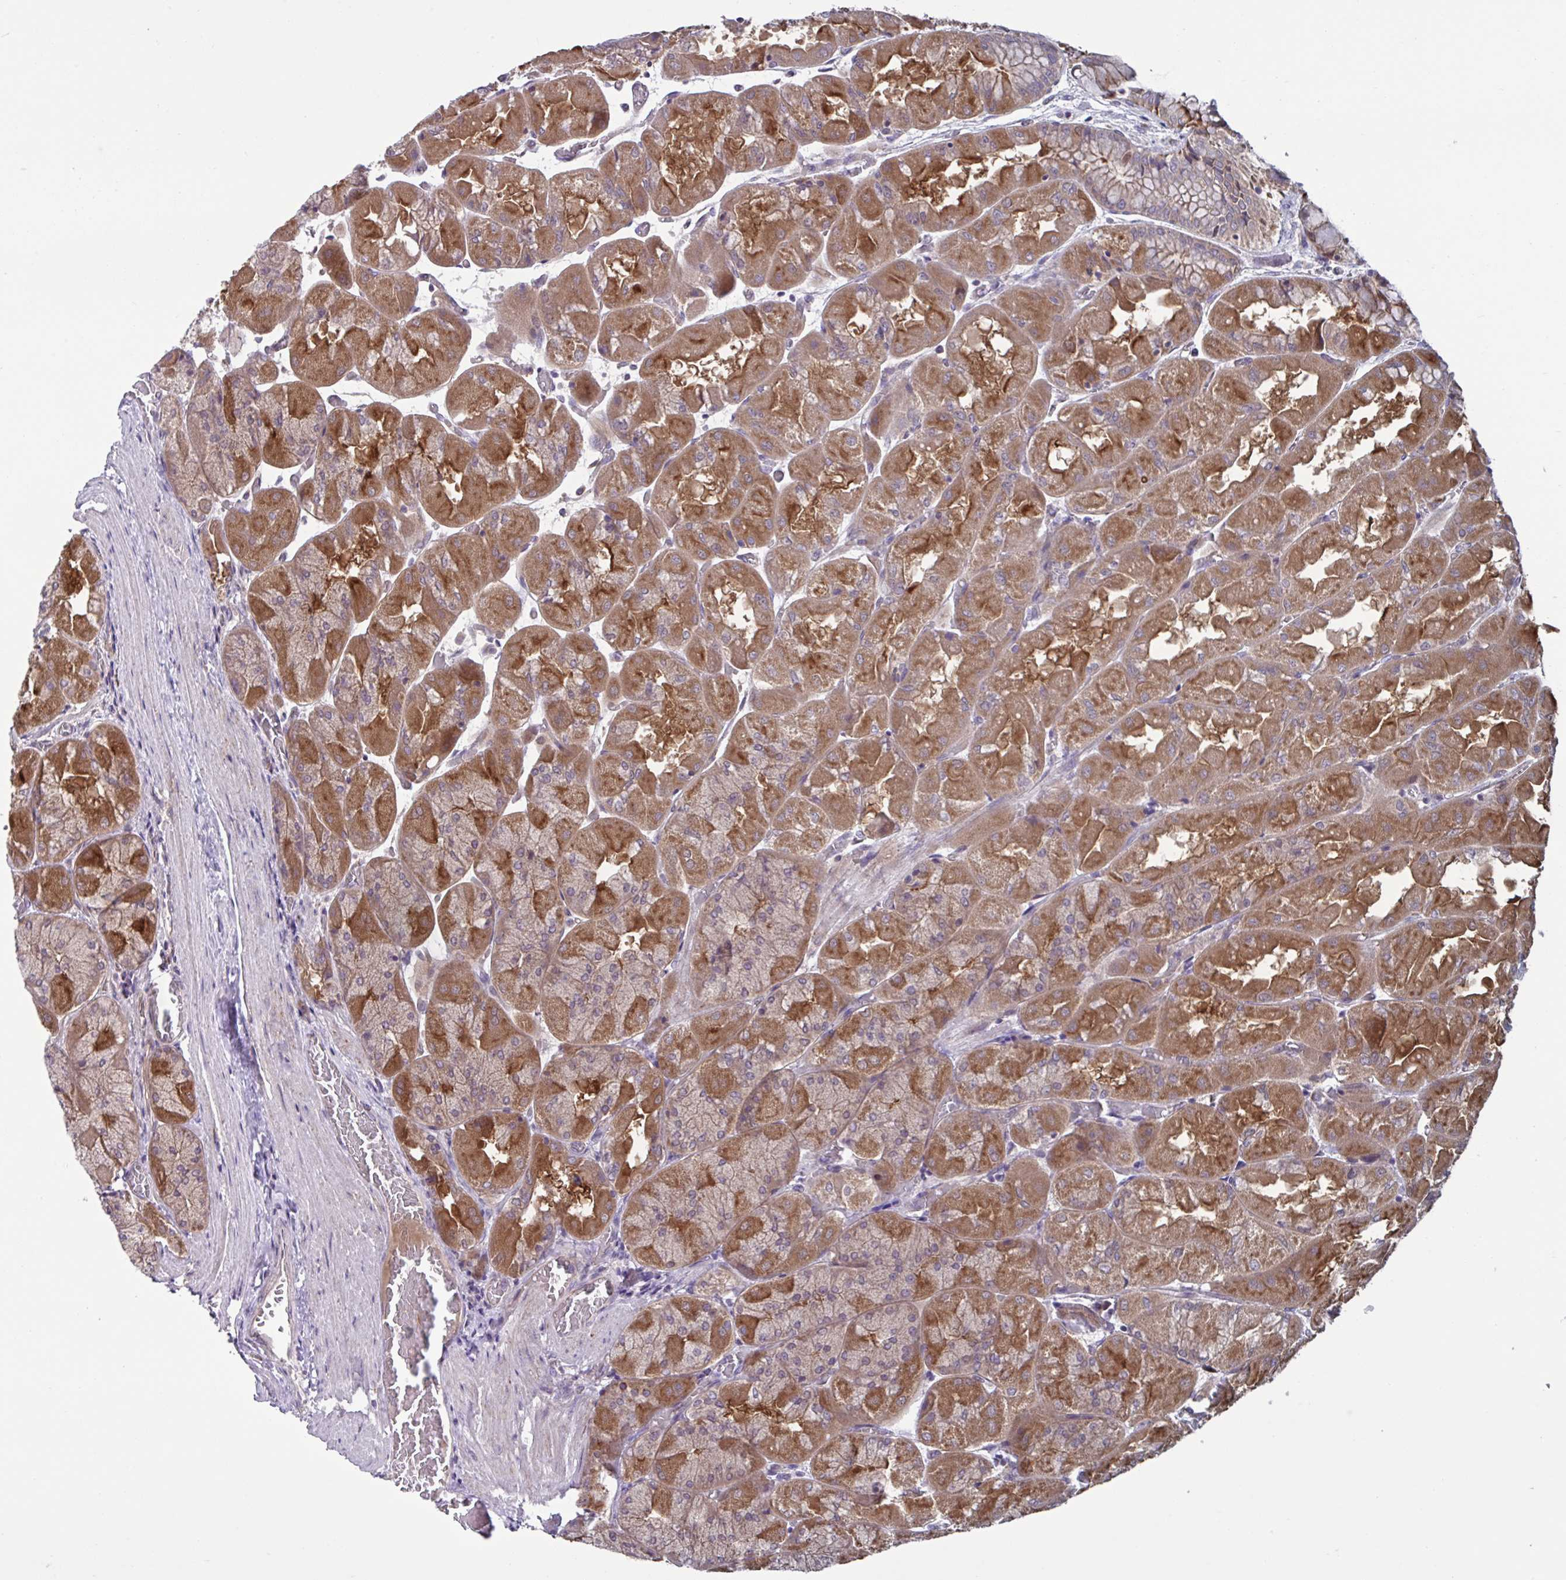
{"staining": {"intensity": "moderate", "quantity": ">75%", "location": "cytoplasmic/membranous"}, "tissue": "stomach", "cell_type": "Glandular cells", "image_type": "normal", "snomed": [{"axis": "morphology", "description": "Normal tissue, NOS"}, {"axis": "topography", "description": "Stomach"}], "caption": "IHC of benign human stomach displays medium levels of moderate cytoplasmic/membranous staining in about >75% of glandular cells.", "gene": "GLTP", "patient": {"sex": "female", "age": 61}}